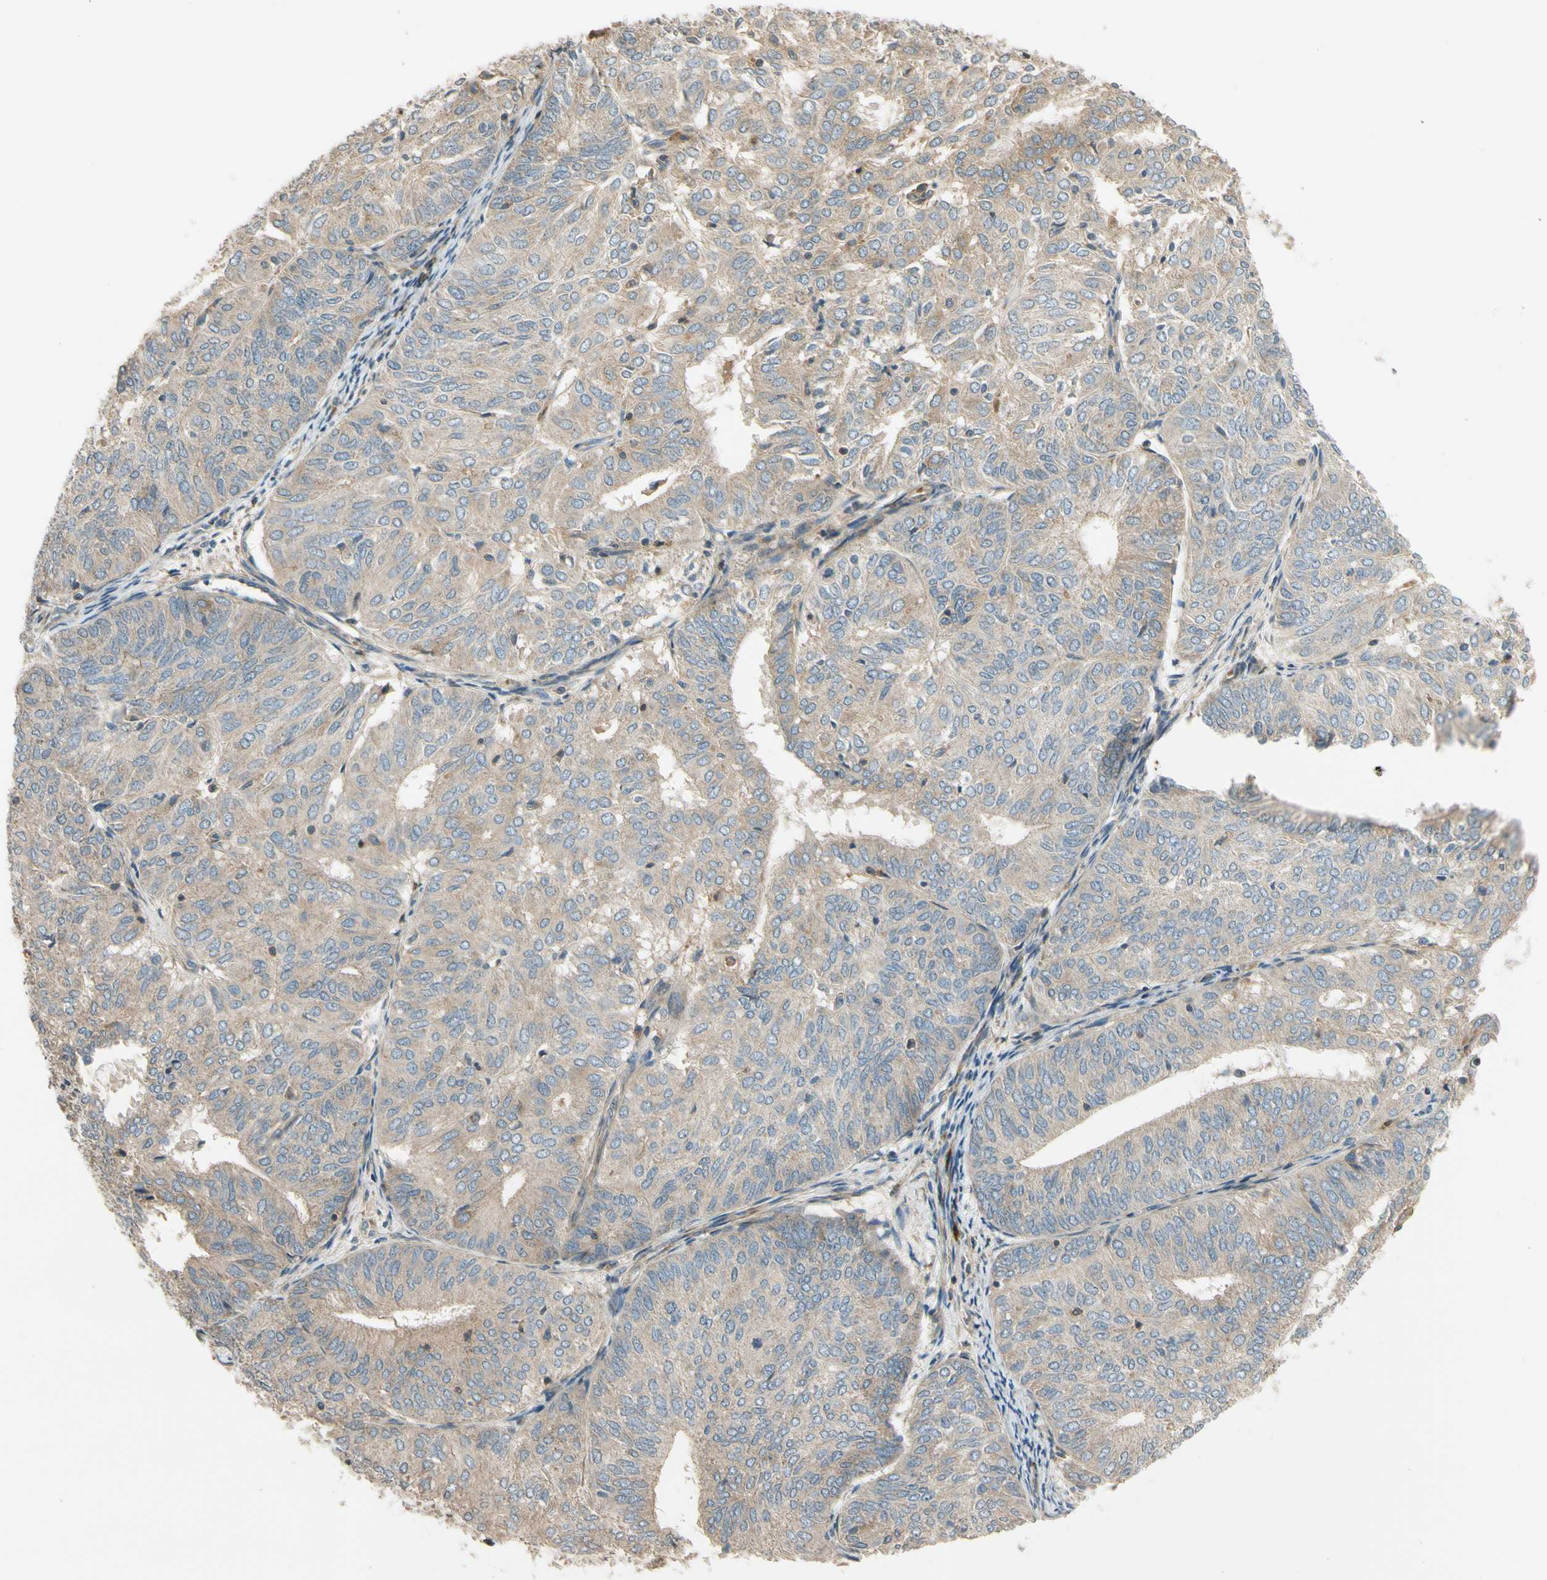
{"staining": {"intensity": "weak", "quantity": ">75%", "location": "cytoplasmic/membranous"}, "tissue": "endometrial cancer", "cell_type": "Tumor cells", "image_type": "cancer", "snomed": [{"axis": "morphology", "description": "Adenocarcinoma, NOS"}, {"axis": "topography", "description": "Uterus"}], "caption": "A photomicrograph showing weak cytoplasmic/membranous staining in approximately >75% of tumor cells in endometrial adenocarcinoma, as visualized by brown immunohistochemical staining.", "gene": "MST1R", "patient": {"sex": "female", "age": 60}}